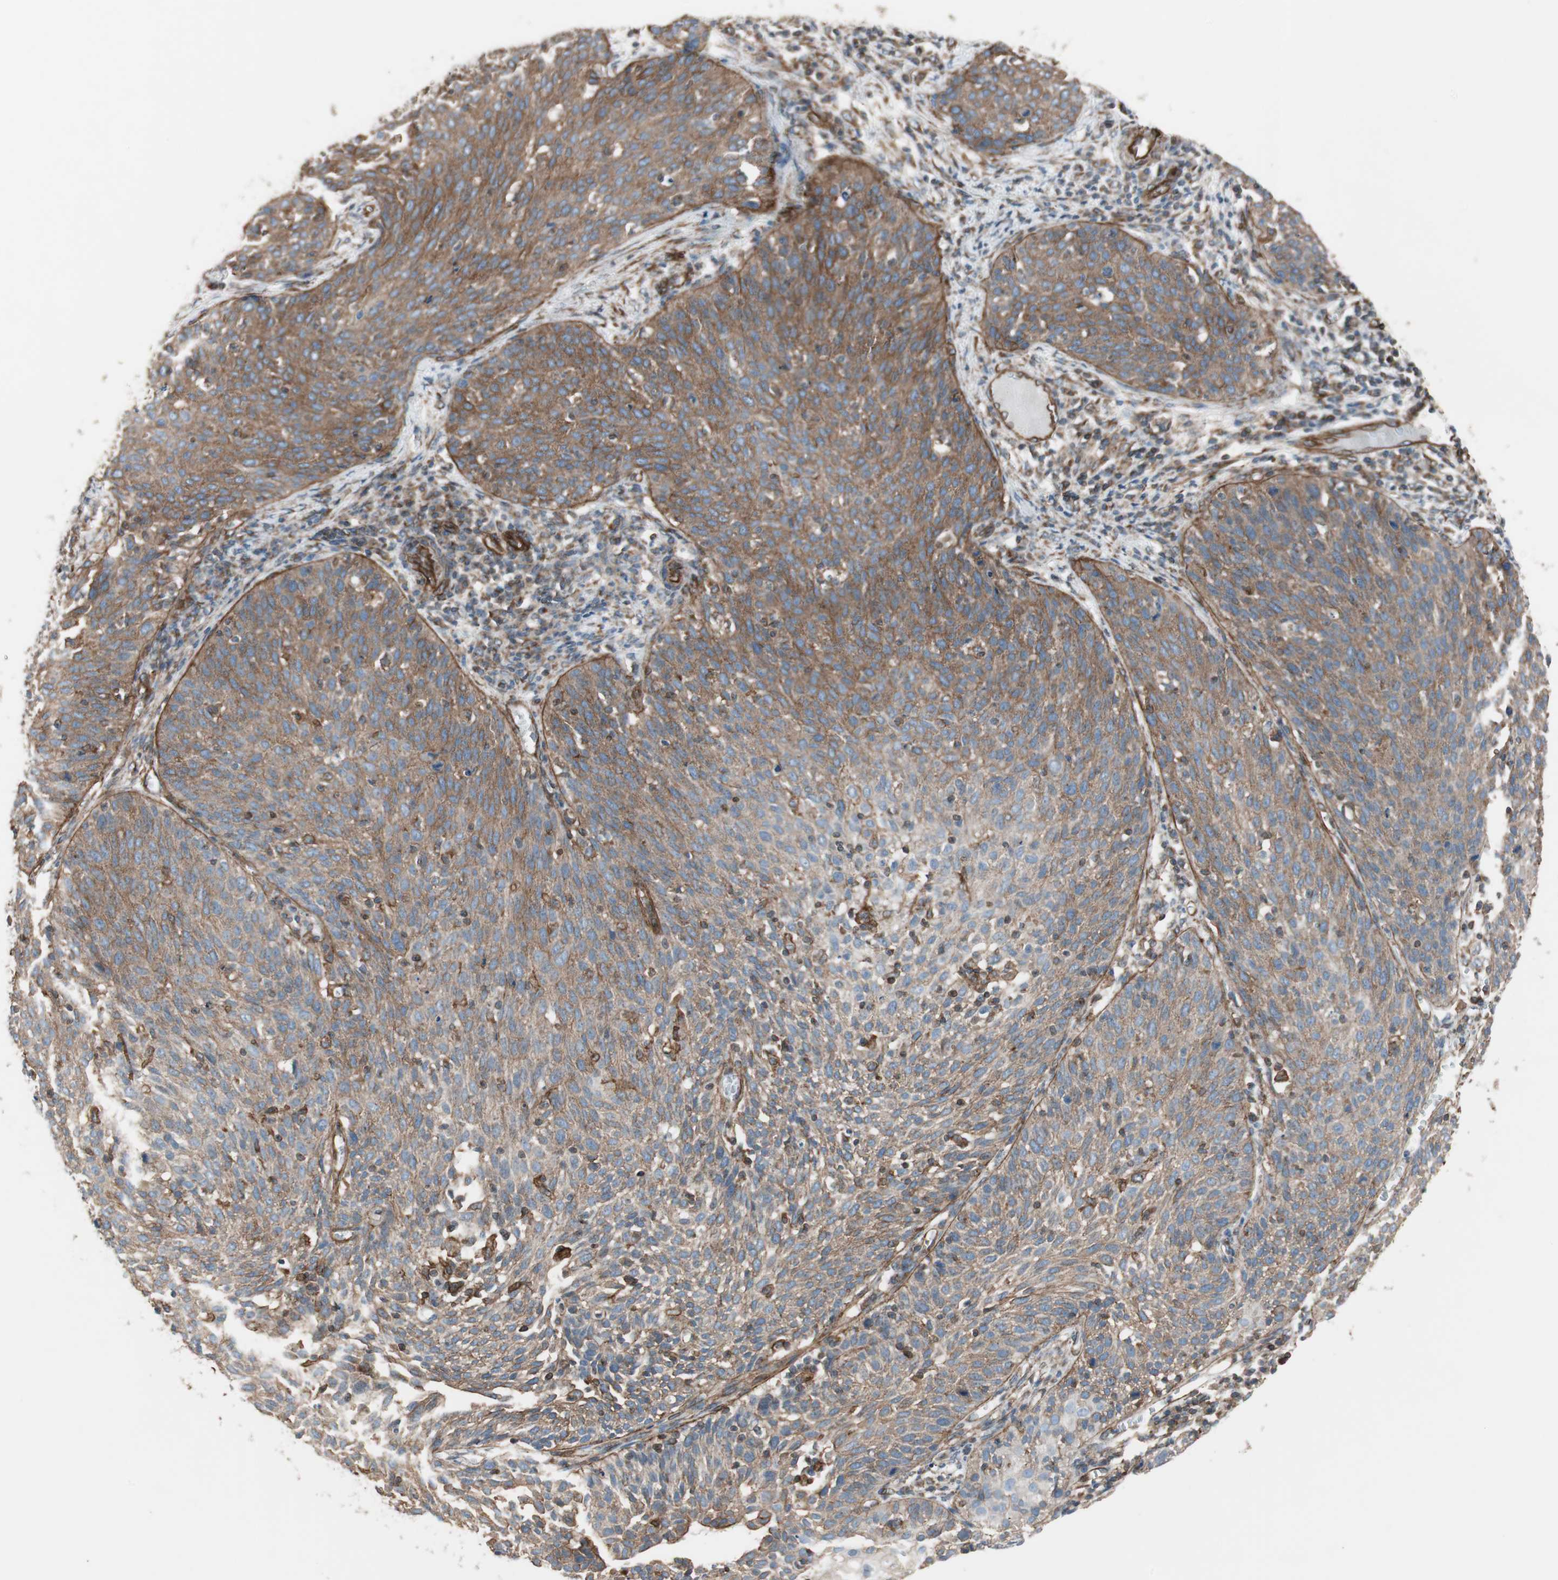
{"staining": {"intensity": "moderate", "quantity": ">75%", "location": "cytoplasmic/membranous"}, "tissue": "cervical cancer", "cell_type": "Tumor cells", "image_type": "cancer", "snomed": [{"axis": "morphology", "description": "Squamous cell carcinoma, NOS"}, {"axis": "topography", "description": "Cervix"}], "caption": "Cervical cancer stained with DAB immunohistochemistry (IHC) displays medium levels of moderate cytoplasmic/membranous staining in about >75% of tumor cells. (Stains: DAB (3,3'-diaminobenzidine) in brown, nuclei in blue, Microscopy: brightfield microscopy at high magnification).", "gene": "TCTA", "patient": {"sex": "female", "age": 38}}